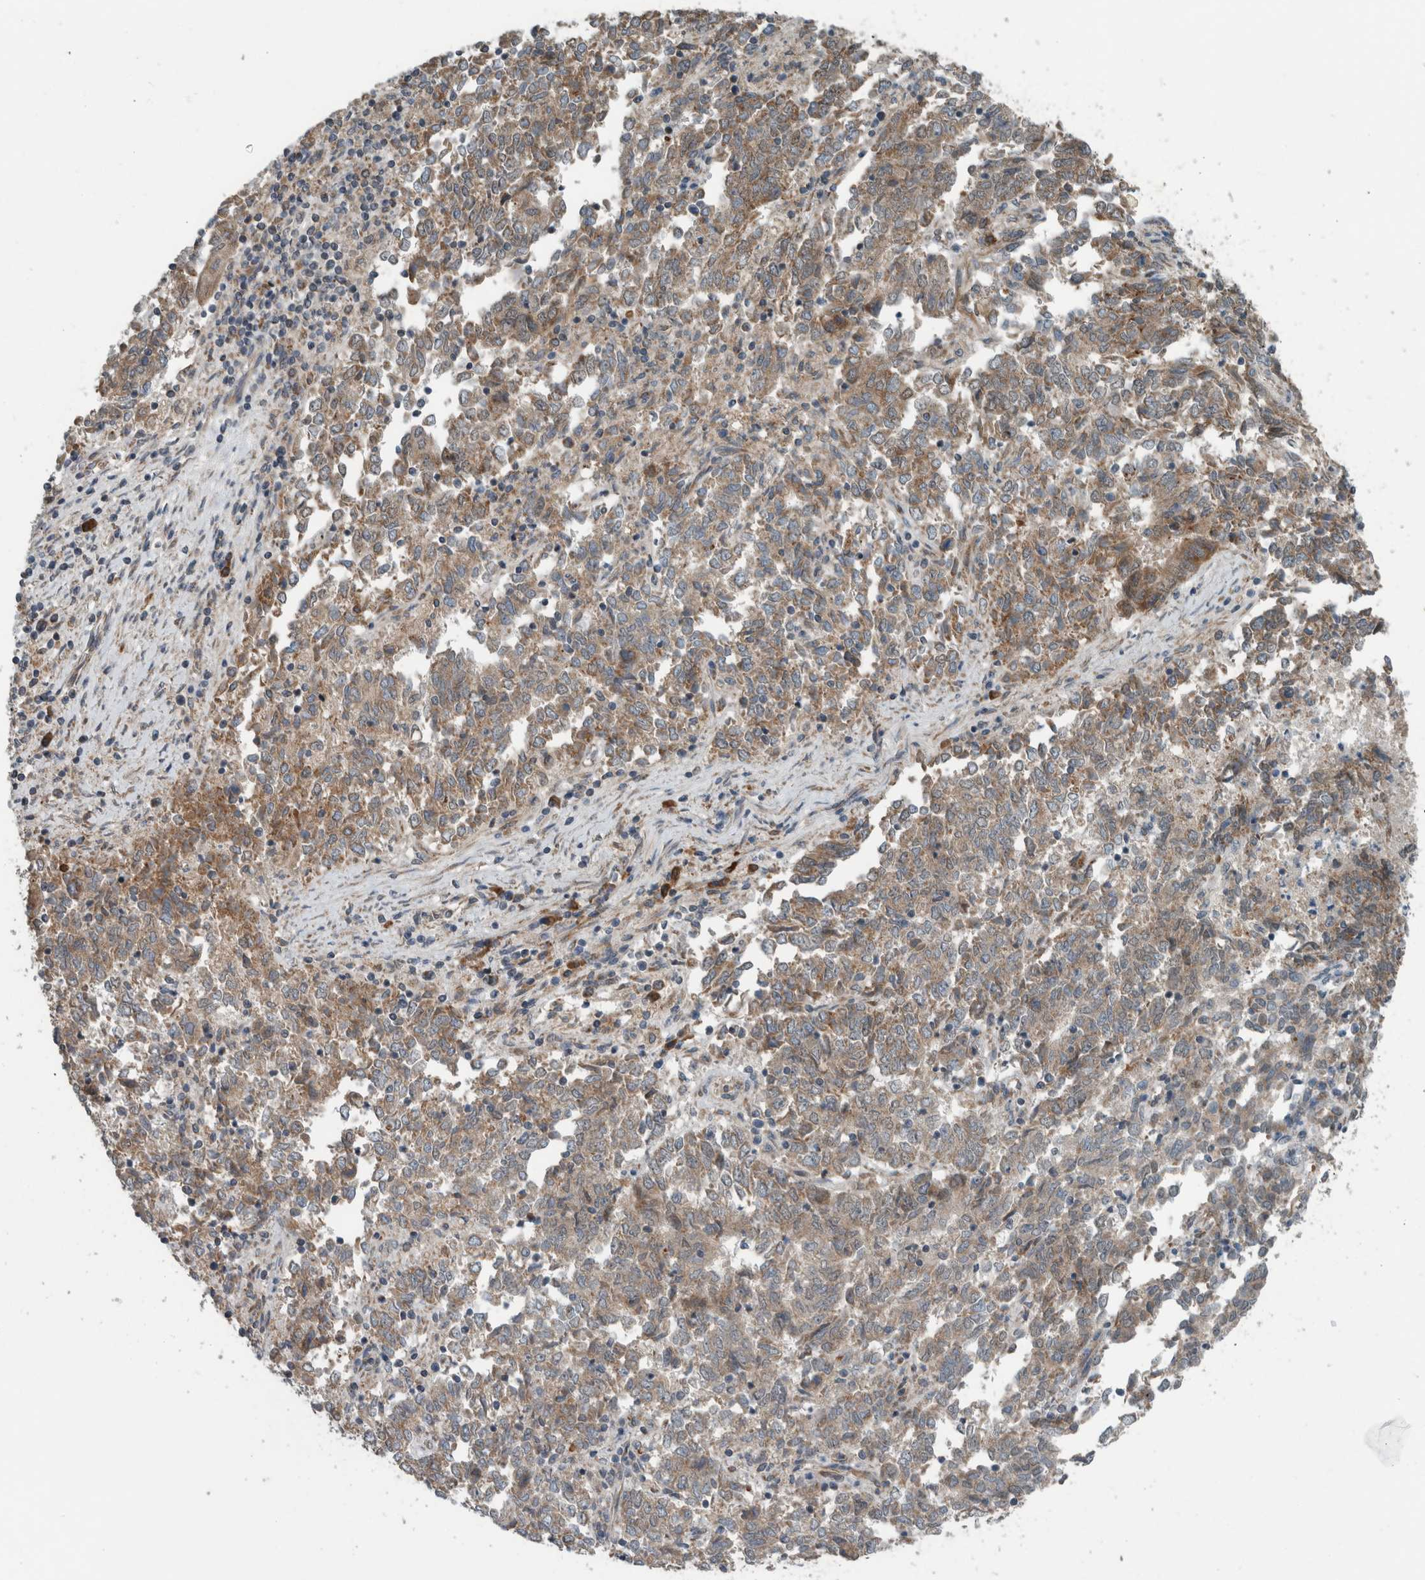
{"staining": {"intensity": "weak", "quantity": ">75%", "location": "cytoplasmic/membranous"}, "tissue": "endometrial cancer", "cell_type": "Tumor cells", "image_type": "cancer", "snomed": [{"axis": "morphology", "description": "Adenocarcinoma, NOS"}, {"axis": "topography", "description": "Endometrium"}], "caption": "Immunohistochemical staining of human endometrial adenocarcinoma exhibits low levels of weak cytoplasmic/membranous expression in about >75% of tumor cells. (Brightfield microscopy of DAB IHC at high magnification).", "gene": "GBA2", "patient": {"sex": "female", "age": 80}}